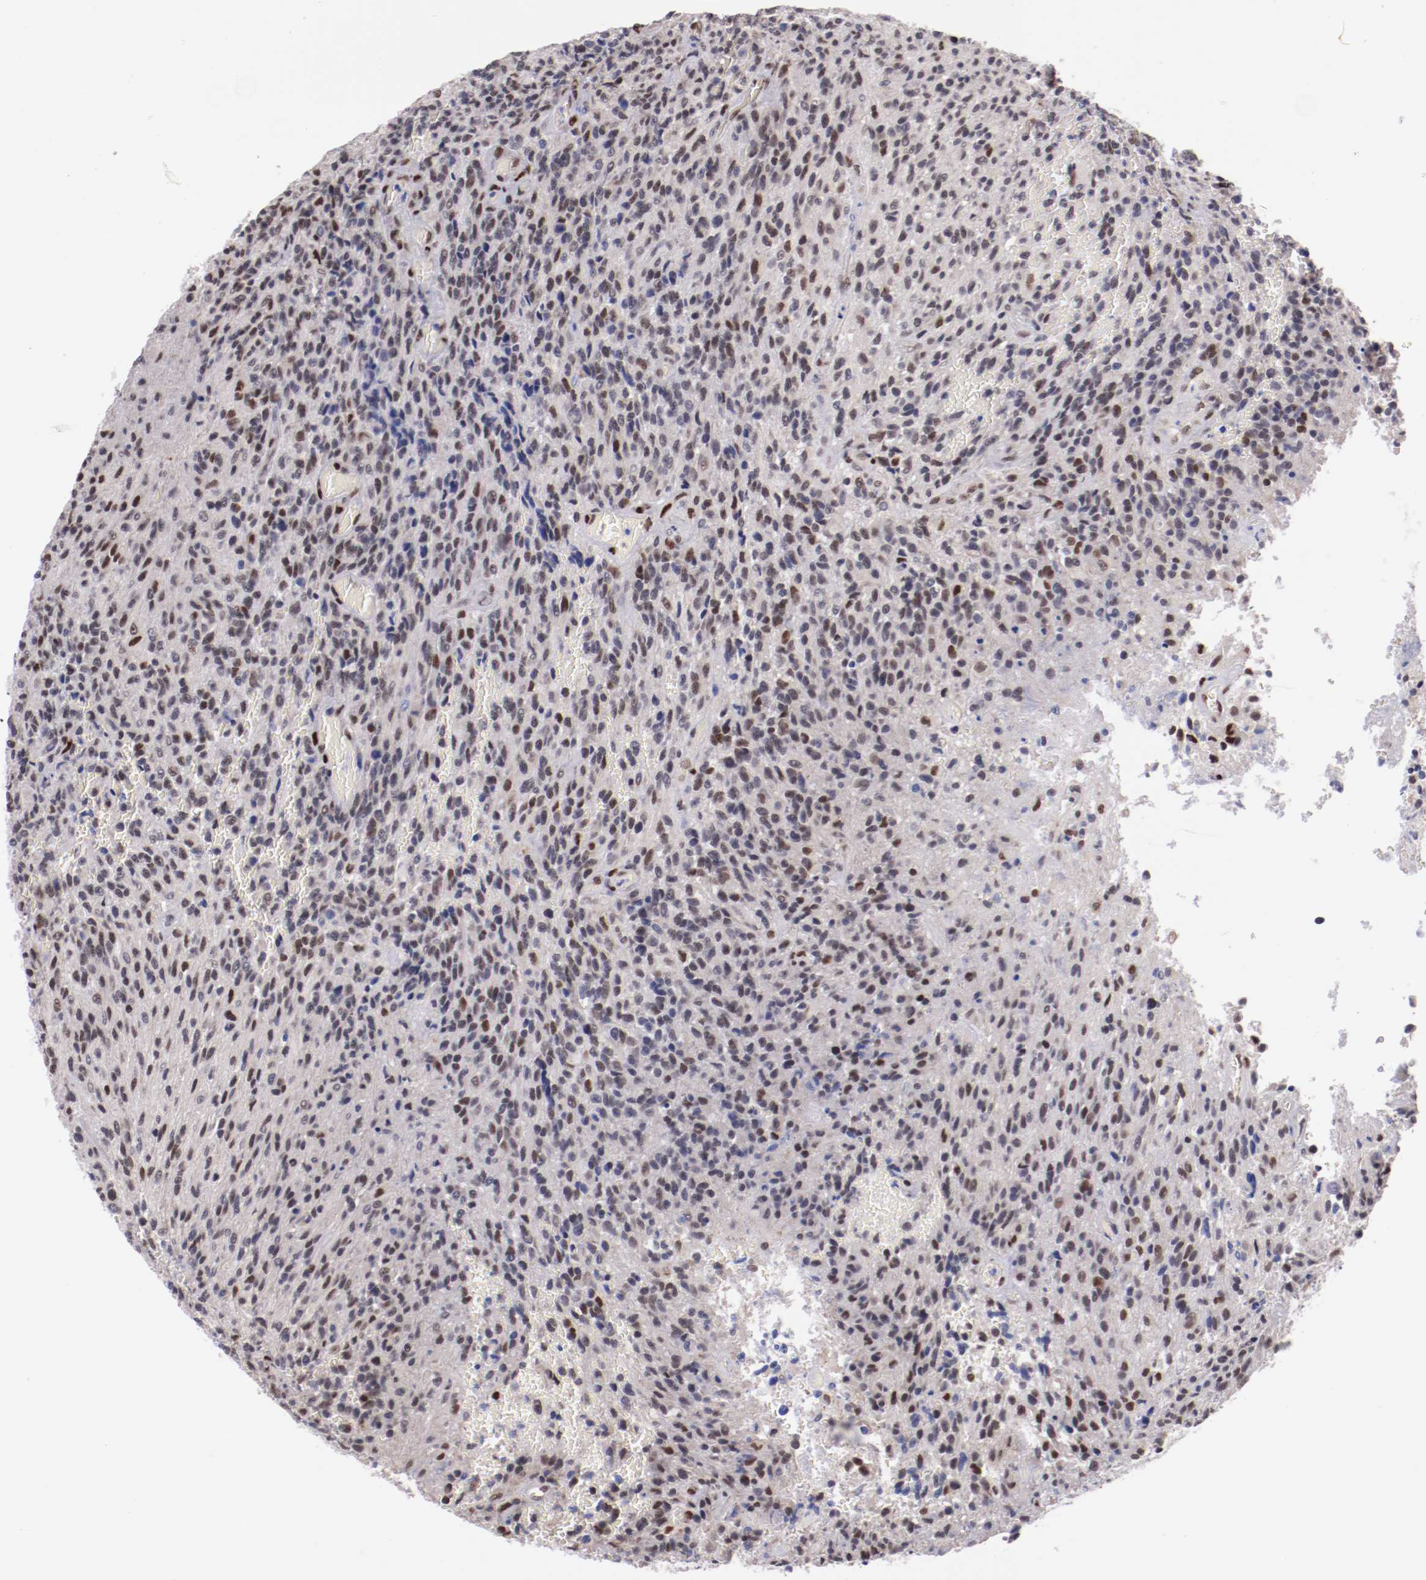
{"staining": {"intensity": "weak", "quantity": "25%-75%", "location": "nuclear"}, "tissue": "glioma", "cell_type": "Tumor cells", "image_type": "cancer", "snomed": [{"axis": "morphology", "description": "Normal tissue, NOS"}, {"axis": "morphology", "description": "Glioma, malignant, High grade"}, {"axis": "topography", "description": "Cerebral cortex"}], "caption": "Protein staining by immunohistochemistry reveals weak nuclear positivity in approximately 25%-75% of tumor cells in glioma. (DAB IHC, brown staining for protein, blue staining for nuclei).", "gene": "SRF", "patient": {"sex": "male", "age": 56}}